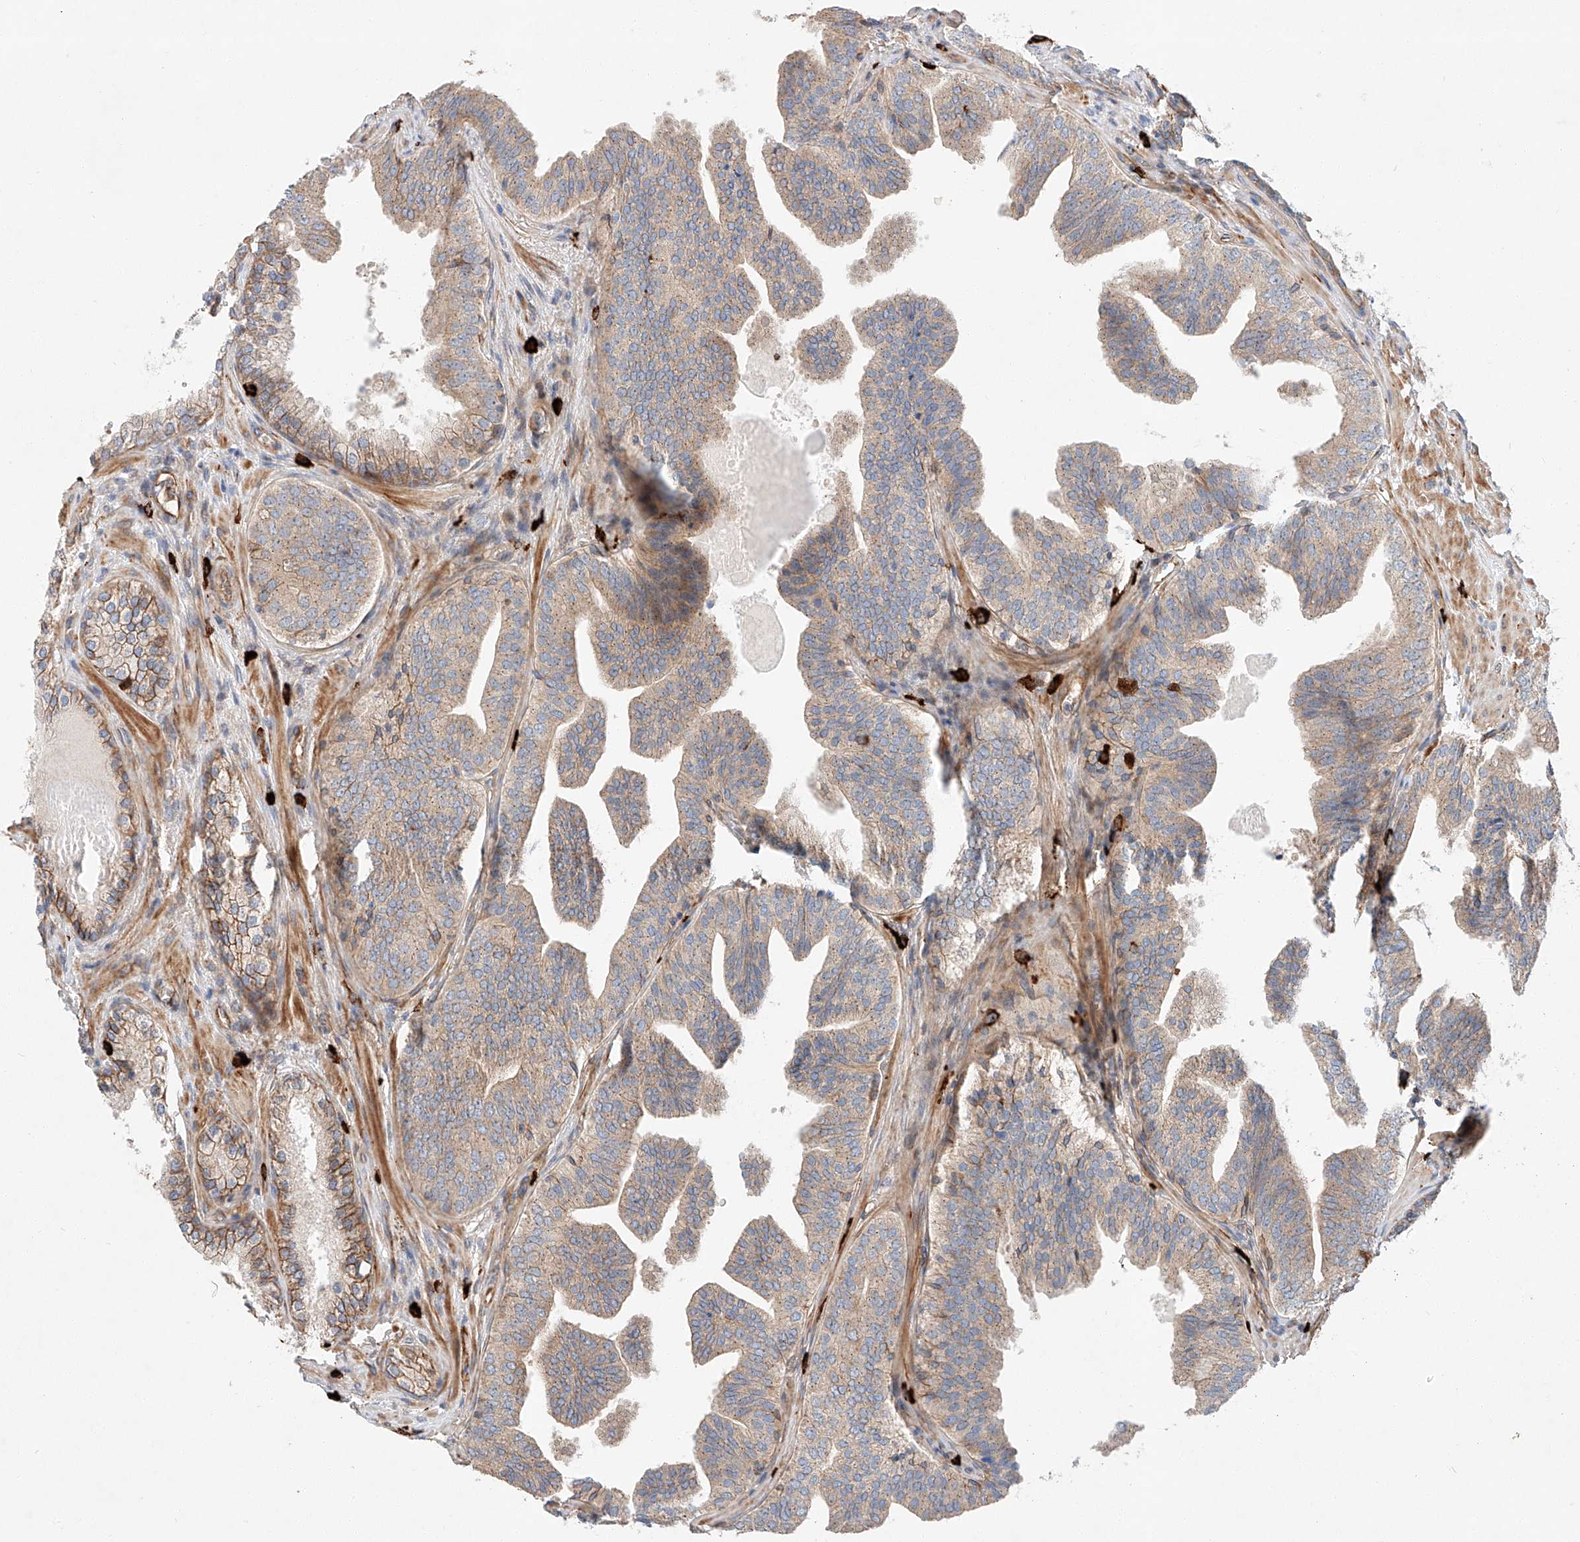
{"staining": {"intensity": "moderate", "quantity": "25%-75%", "location": "cytoplasmic/membranous"}, "tissue": "prostate cancer", "cell_type": "Tumor cells", "image_type": "cancer", "snomed": [{"axis": "morphology", "description": "Normal morphology"}, {"axis": "morphology", "description": "Adenocarcinoma, Low grade"}, {"axis": "topography", "description": "Prostate"}], "caption": "IHC (DAB) staining of human prostate adenocarcinoma (low-grade) shows moderate cytoplasmic/membranous protein positivity in approximately 25%-75% of tumor cells.", "gene": "MINDY4", "patient": {"sex": "male", "age": 72}}